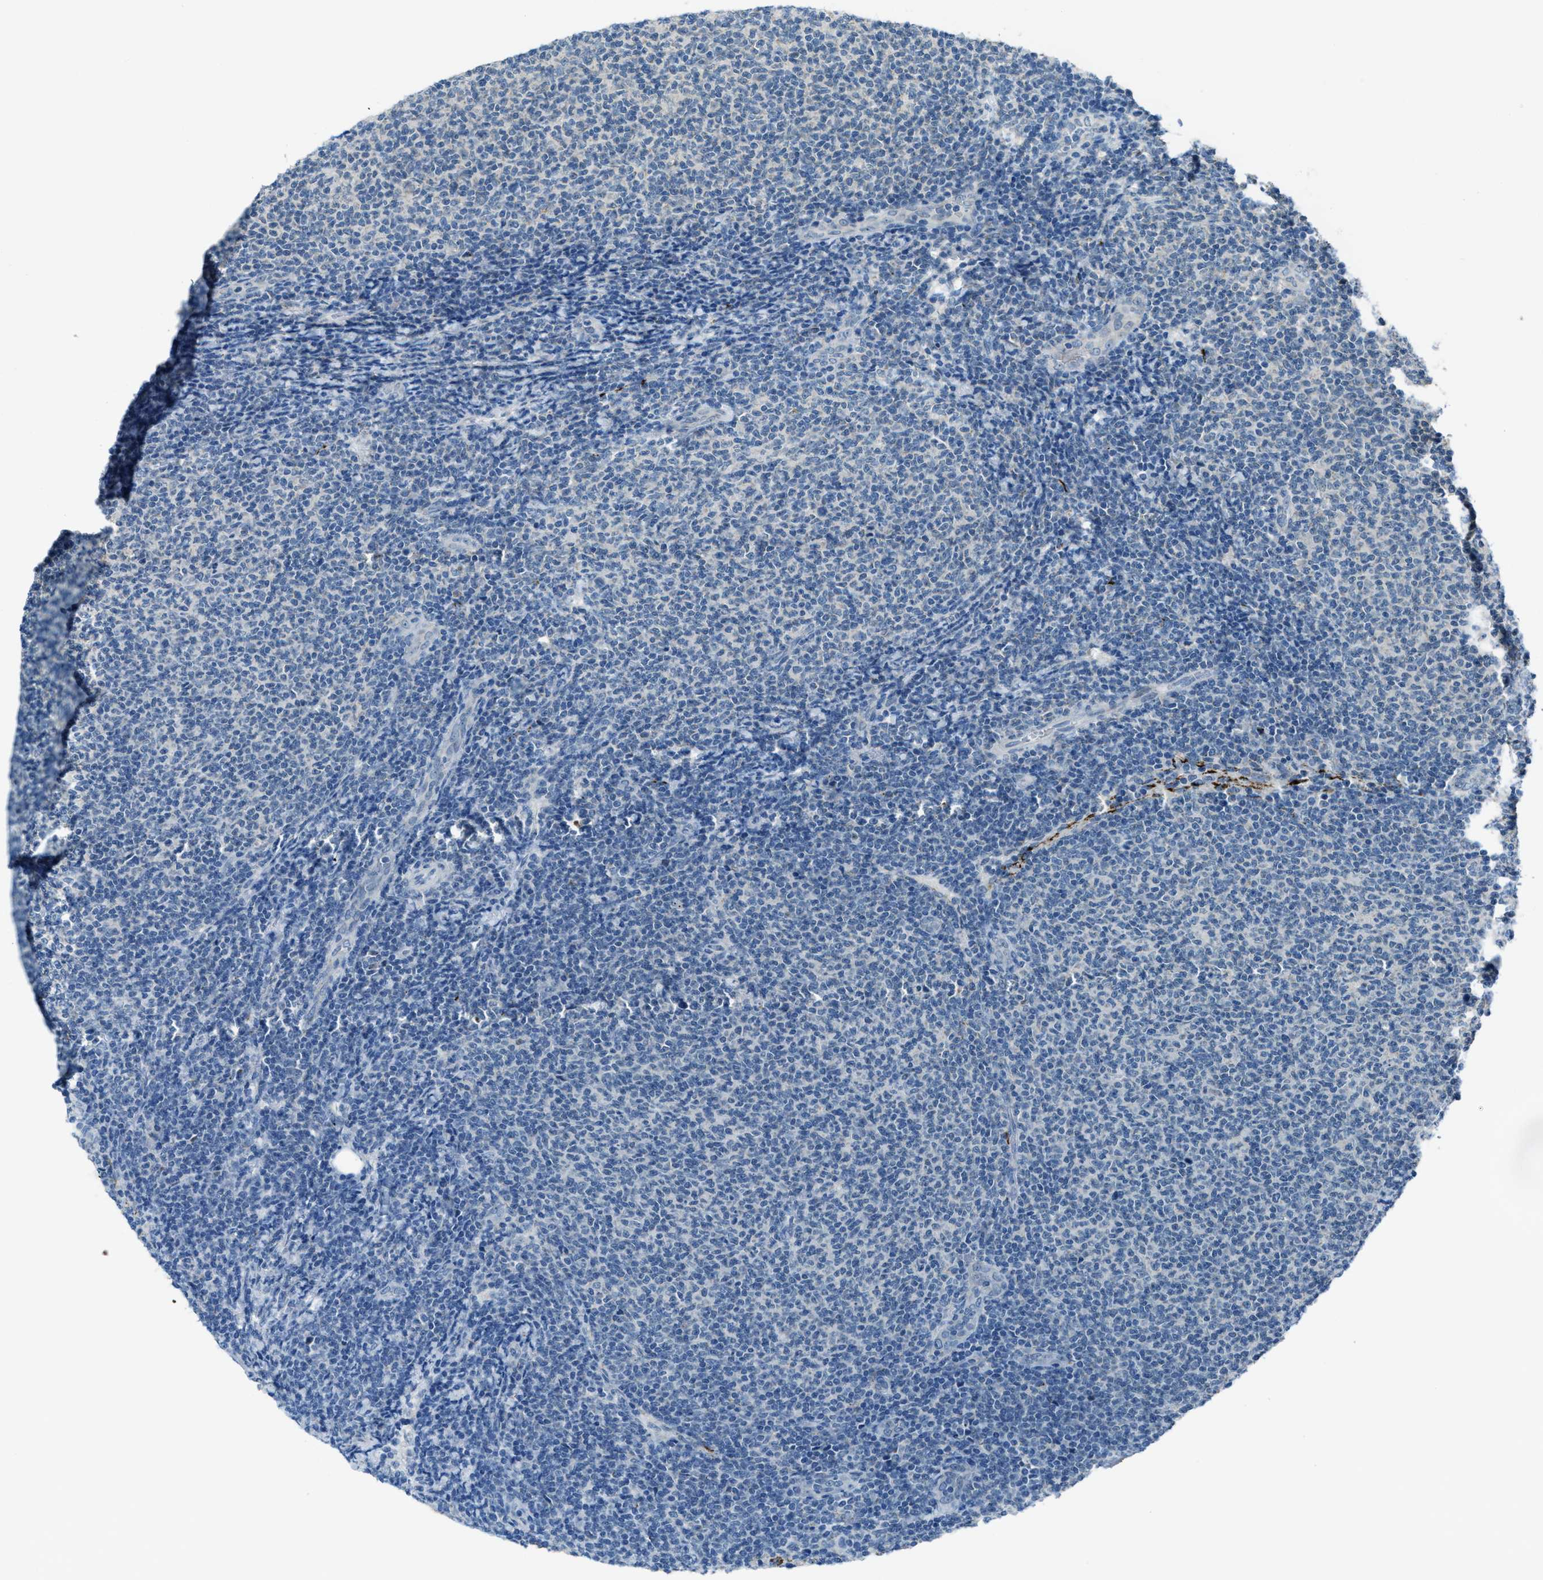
{"staining": {"intensity": "negative", "quantity": "none", "location": "none"}, "tissue": "lymphoma", "cell_type": "Tumor cells", "image_type": "cancer", "snomed": [{"axis": "morphology", "description": "Malignant lymphoma, non-Hodgkin's type, Low grade"}, {"axis": "topography", "description": "Lymph node"}], "caption": "High magnification brightfield microscopy of low-grade malignant lymphoma, non-Hodgkin's type stained with DAB (brown) and counterstained with hematoxylin (blue): tumor cells show no significant positivity.", "gene": "CDON", "patient": {"sex": "male", "age": 66}}